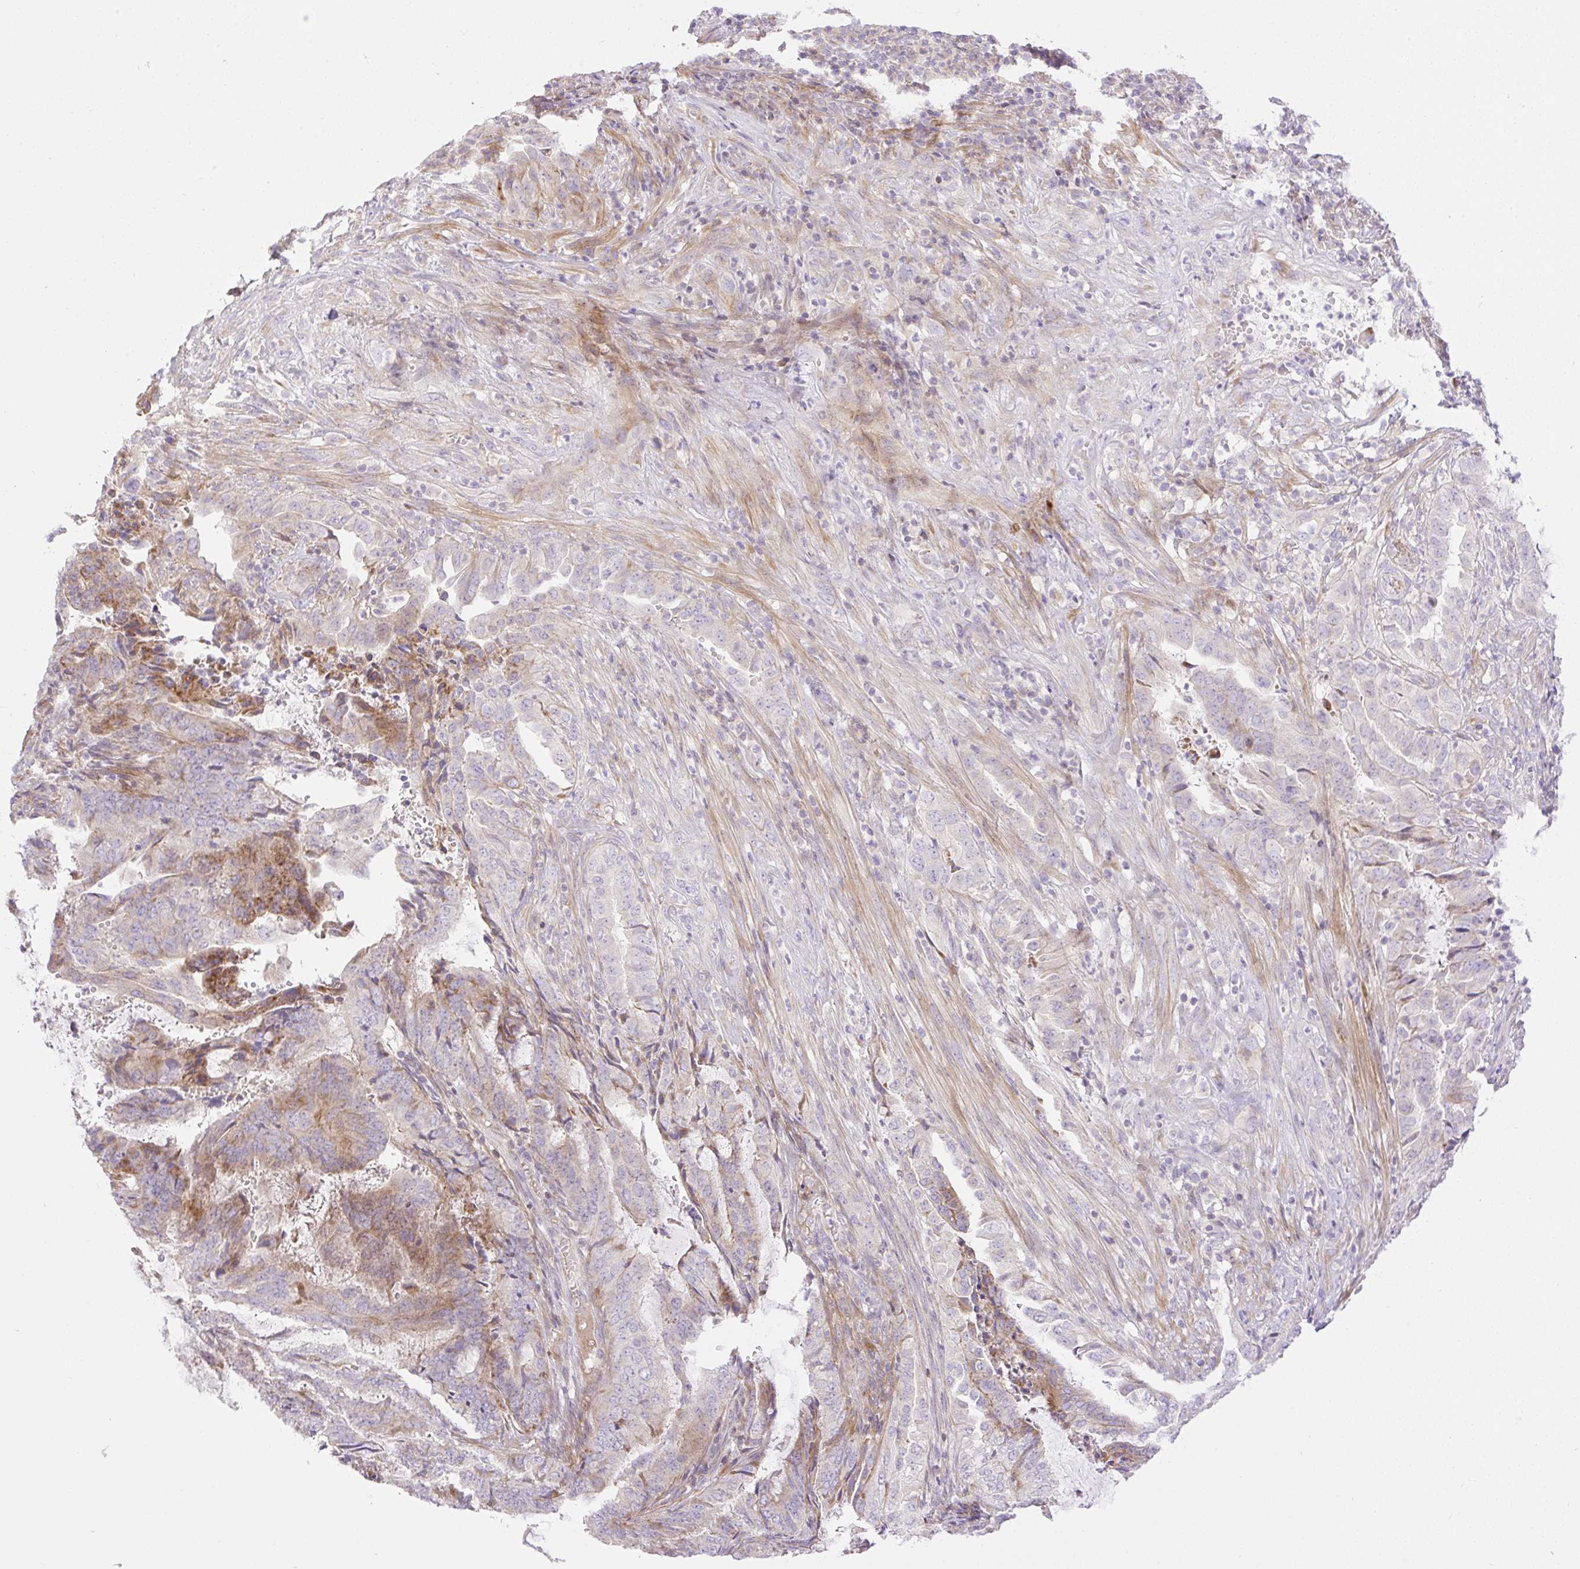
{"staining": {"intensity": "moderate", "quantity": "<25%", "location": "cytoplasmic/membranous"}, "tissue": "endometrial cancer", "cell_type": "Tumor cells", "image_type": "cancer", "snomed": [{"axis": "morphology", "description": "Adenocarcinoma, NOS"}, {"axis": "topography", "description": "Endometrium"}], "caption": "Brown immunohistochemical staining in human endometrial adenocarcinoma displays moderate cytoplasmic/membranous positivity in about <25% of tumor cells. The staining was performed using DAB (3,3'-diaminobenzidine) to visualize the protein expression in brown, while the nuclei were stained in blue with hematoxylin (Magnification: 20x).", "gene": "VPS25", "patient": {"sex": "female", "age": 51}}